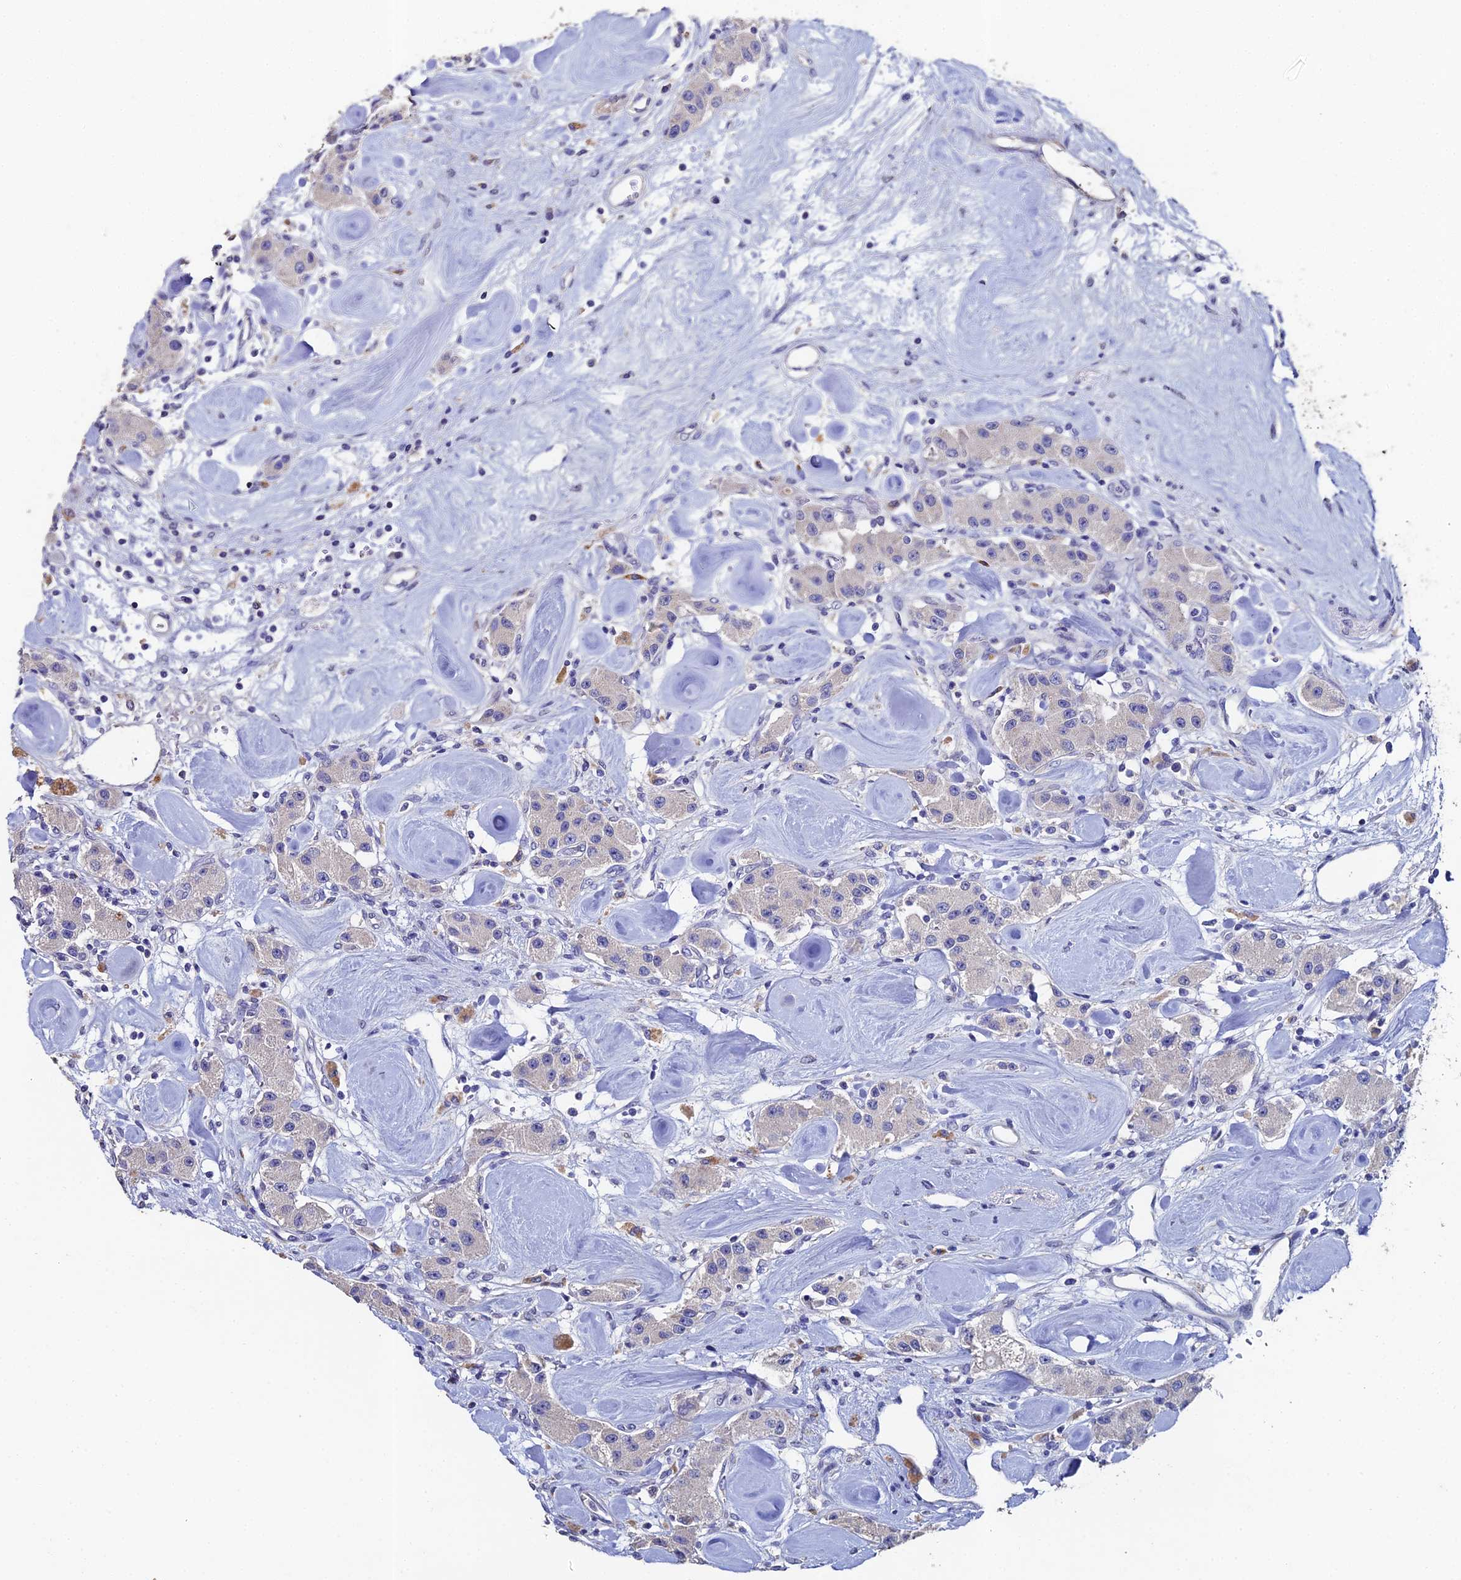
{"staining": {"intensity": "negative", "quantity": "none", "location": "none"}, "tissue": "carcinoid", "cell_type": "Tumor cells", "image_type": "cancer", "snomed": [{"axis": "morphology", "description": "Carcinoid, malignant, NOS"}, {"axis": "topography", "description": "Pancreas"}], "caption": "Tumor cells are negative for protein expression in human carcinoid. (Immunohistochemistry (ihc), brightfield microscopy, high magnification).", "gene": "ESRRG", "patient": {"sex": "male", "age": 41}}